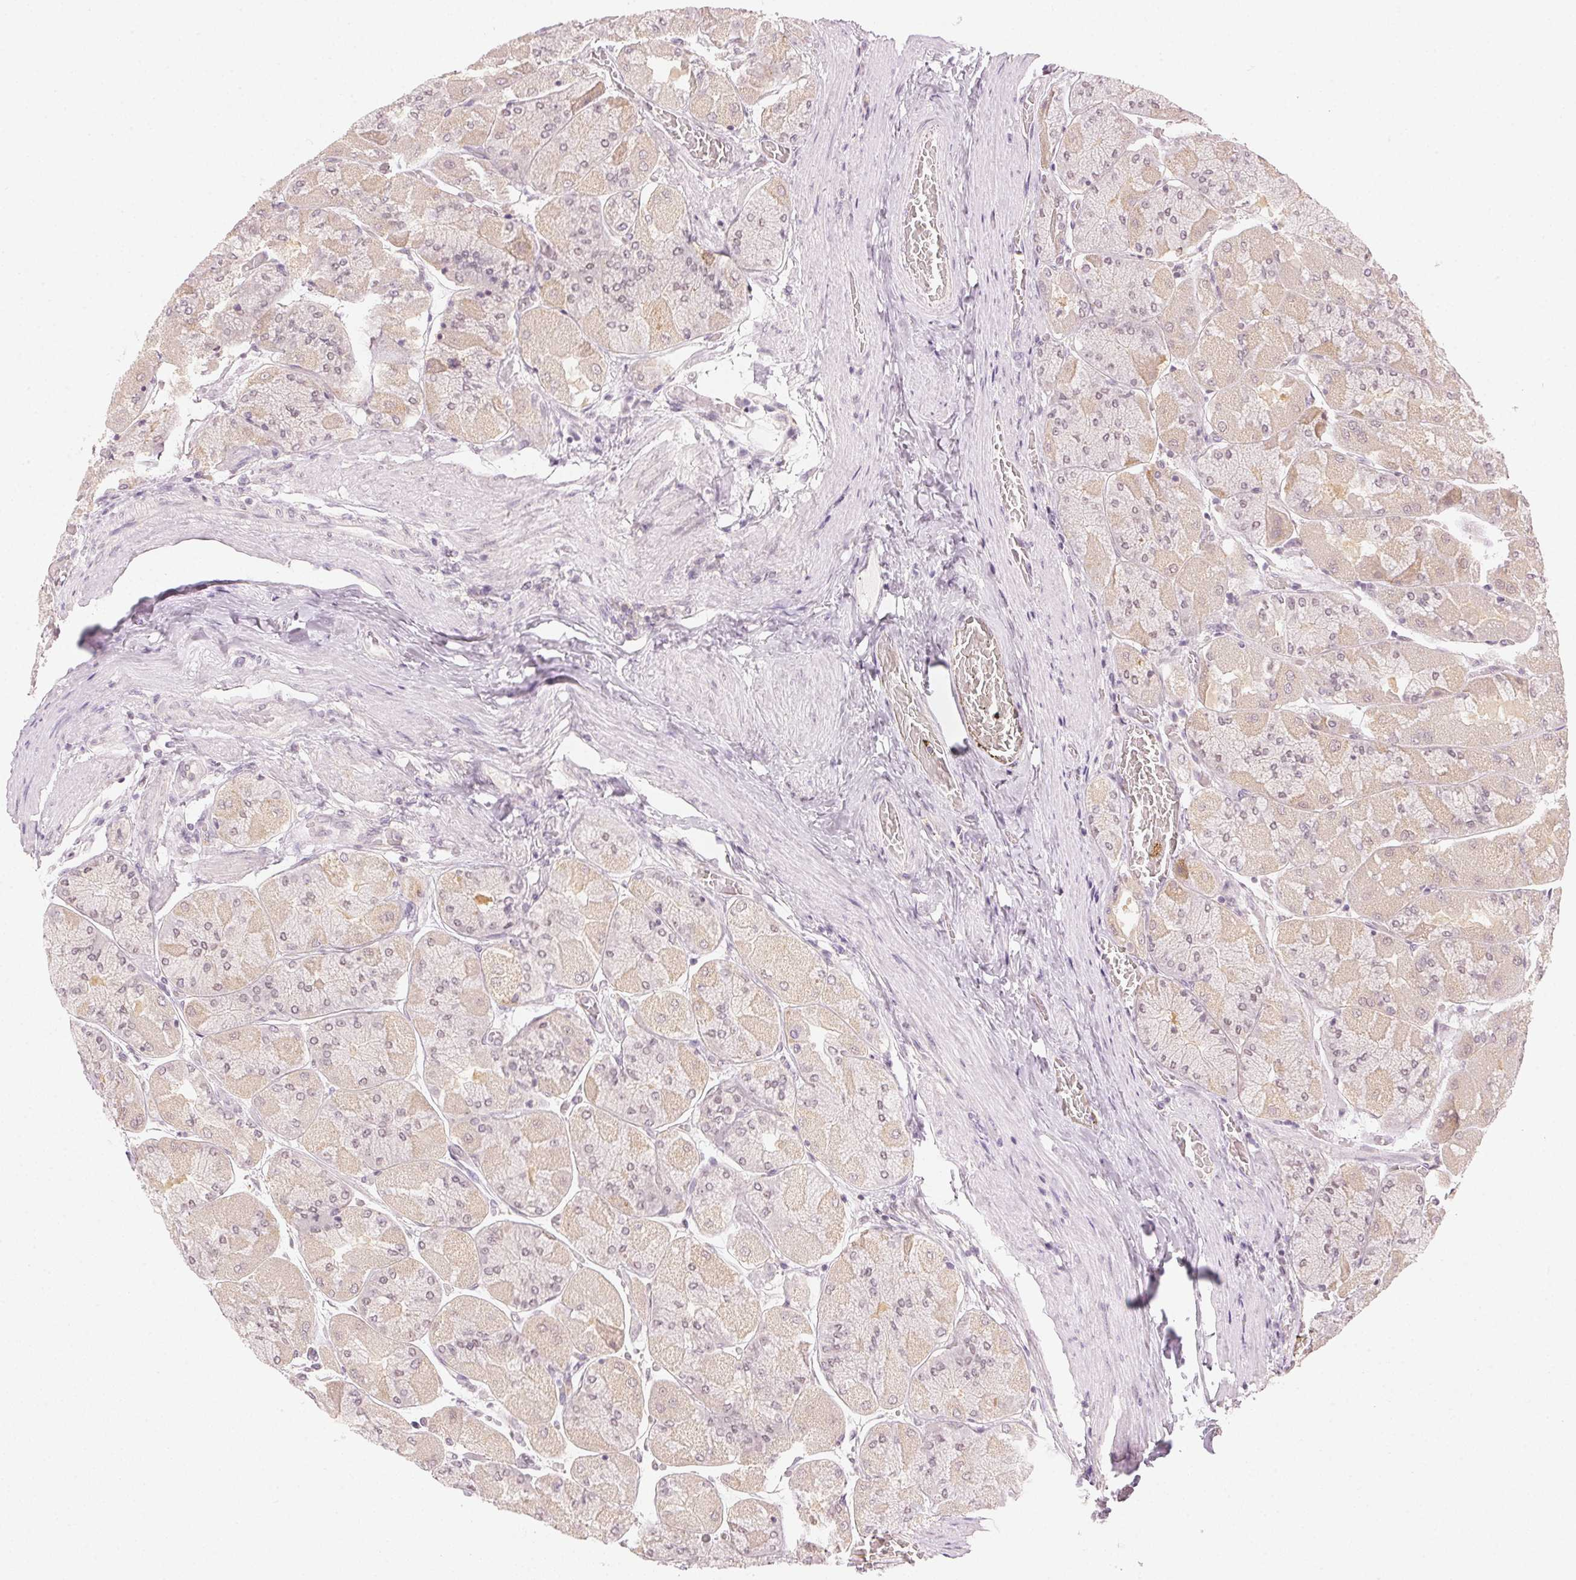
{"staining": {"intensity": "weak", "quantity": "25%-75%", "location": "cytoplasmic/membranous,nuclear"}, "tissue": "stomach", "cell_type": "Glandular cells", "image_type": "normal", "snomed": [{"axis": "morphology", "description": "Normal tissue, NOS"}, {"axis": "topography", "description": "Stomach"}], "caption": "DAB immunohistochemical staining of normal stomach shows weak cytoplasmic/membranous,nuclear protein staining in approximately 25%-75% of glandular cells. Using DAB (3,3'-diaminobenzidine) (brown) and hematoxylin (blue) stains, captured at high magnification using brightfield microscopy.", "gene": "KPRP", "patient": {"sex": "female", "age": 61}}